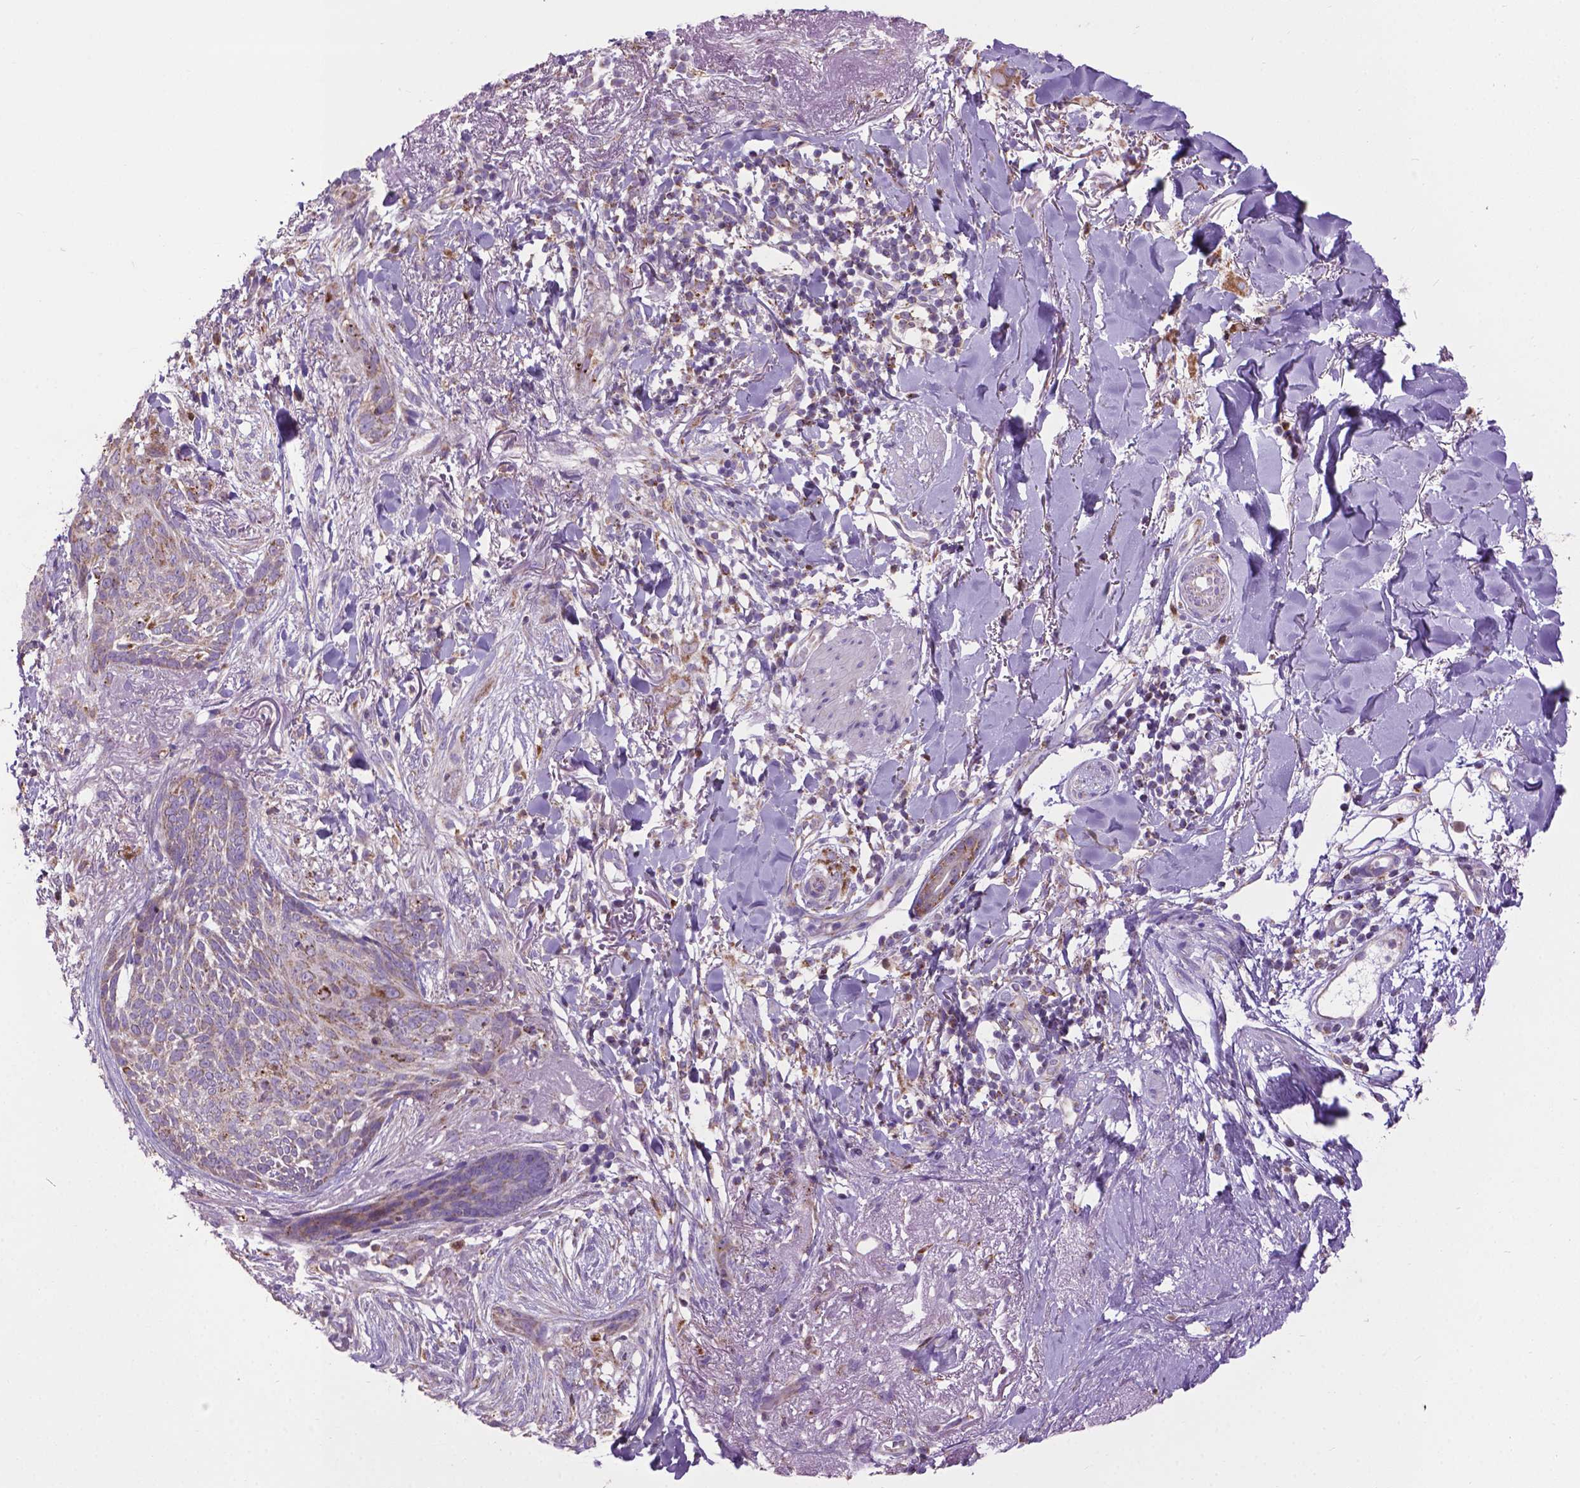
{"staining": {"intensity": "moderate", "quantity": "<25%", "location": "cytoplasmic/membranous"}, "tissue": "skin cancer", "cell_type": "Tumor cells", "image_type": "cancer", "snomed": [{"axis": "morphology", "description": "Normal tissue, NOS"}, {"axis": "morphology", "description": "Basal cell carcinoma"}, {"axis": "topography", "description": "Skin"}], "caption": "Brown immunohistochemical staining in skin basal cell carcinoma displays moderate cytoplasmic/membranous positivity in about <25% of tumor cells. The staining was performed using DAB (3,3'-diaminobenzidine) to visualize the protein expression in brown, while the nuclei were stained in blue with hematoxylin (Magnification: 20x).", "gene": "VDAC1", "patient": {"sex": "male", "age": 84}}